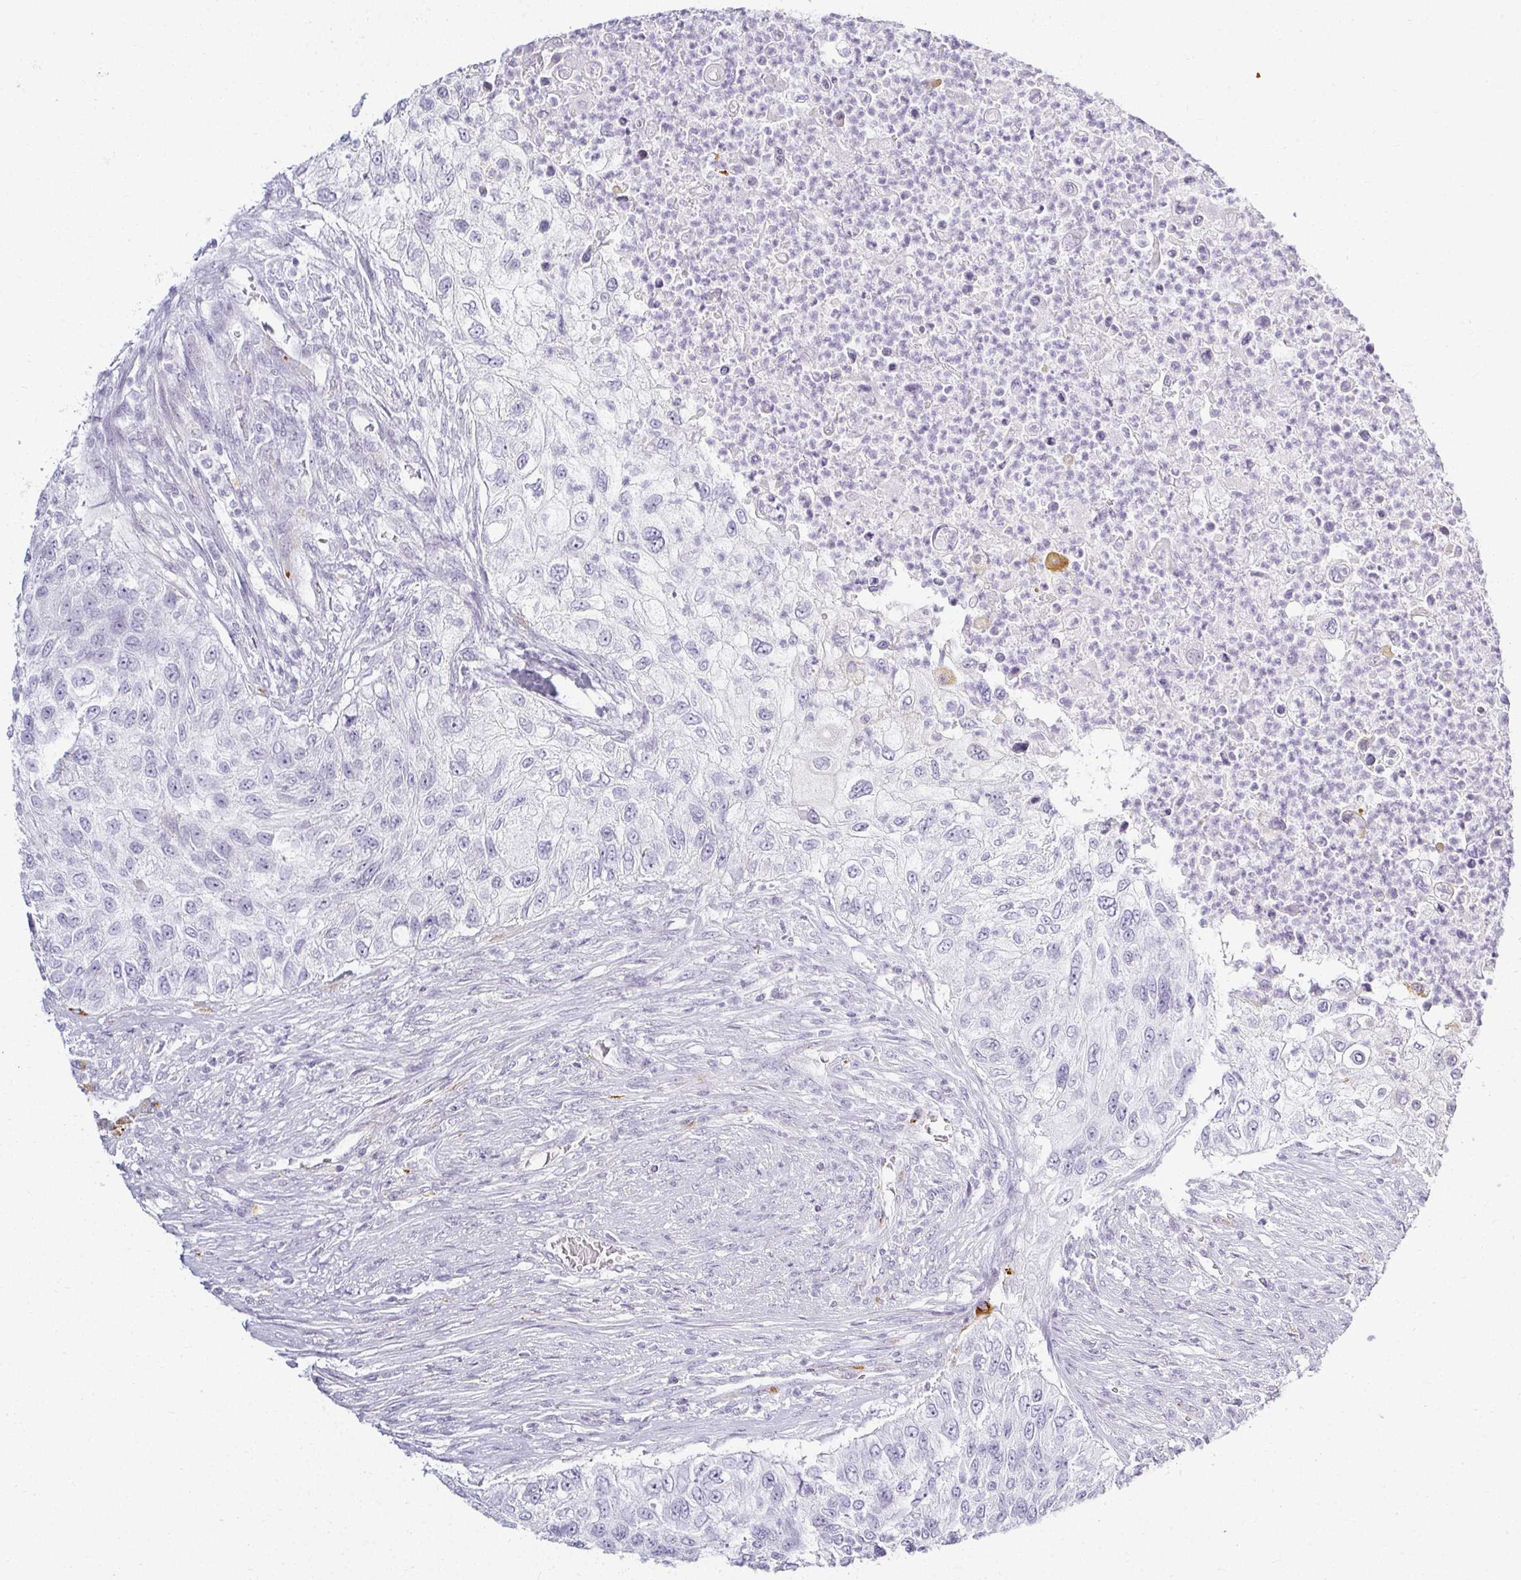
{"staining": {"intensity": "negative", "quantity": "none", "location": "none"}, "tissue": "urothelial cancer", "cell_type": "Tumor cells", "image_type": "cancer", "snomed": [{"axis": "morphology", "description": "Urothelial carcinoma, High grade"}, {"axis": "topography", "description": "Urinary bladder"}], "caption": "Urothelial cancer was stained to show a protein in brown. There is no significant expression in tumor cells.", "gene": "ACAN", "patient": {"sex": "female", "age": 60}}